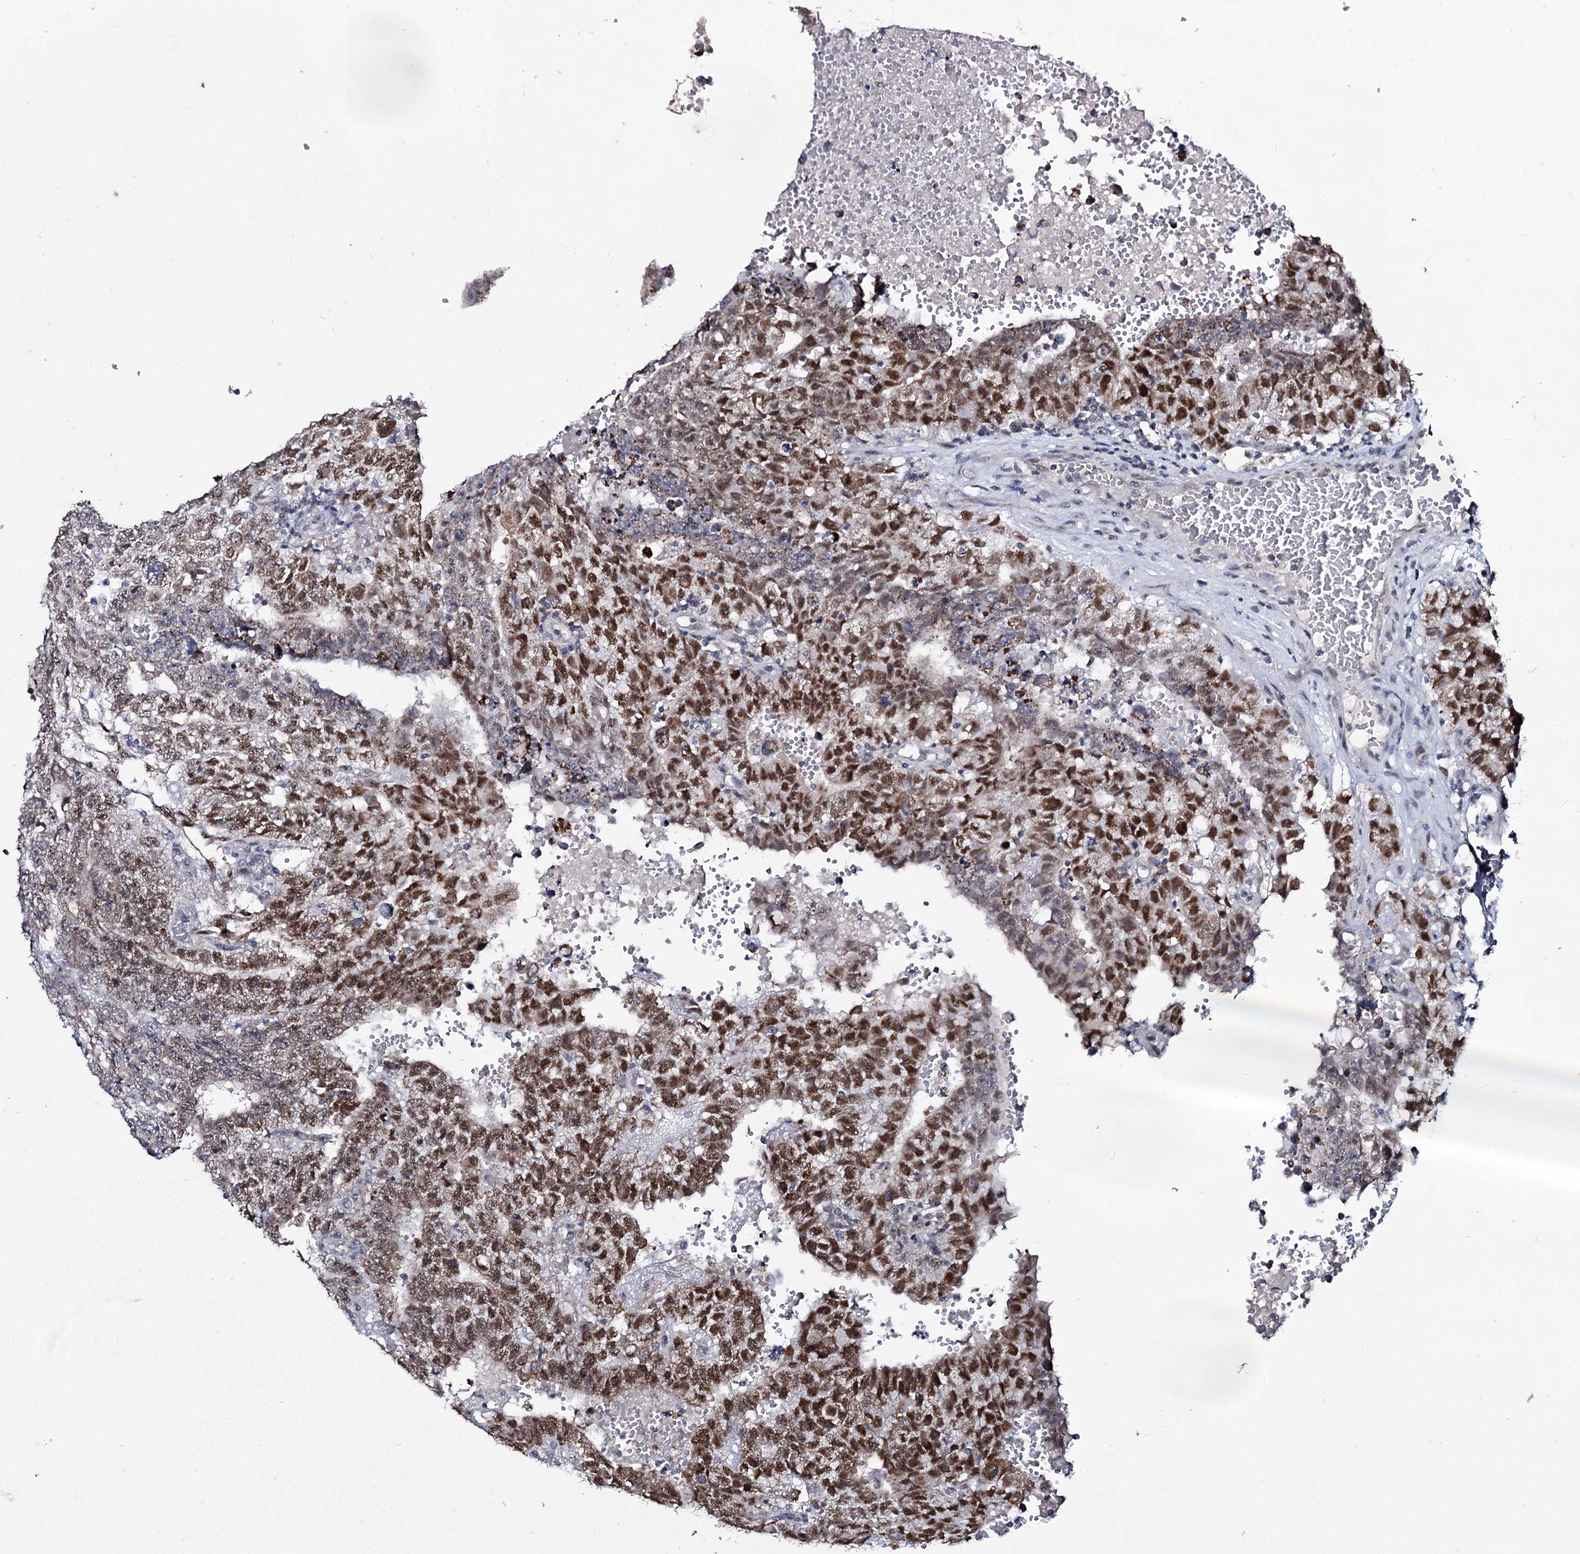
{"staining": {"intensity": "strong", "quantity": "25%-75%", "location": "nuclear"}, "tissue": "testis cancer", "cell_type": "Tumor cells", "image_type": "cancer", "snomed": [{"axis": "morphology", "description": "Carcinoma, Embryonal, NOS"}, {"axis": "topography", "description": "Testis"}], "caption": "Immunohistochemical staining of human testis embryonal carcinoma exhibits high levels of strong nuclear positivity in about 25%-75% of tumor cells. (DAB (3,3'-diaminobenzidine) IHC, brown staining for protein, blue staining for nuclei).", "gene": "RPUSD4", "patient": {"sex": "male", "age": 25}}